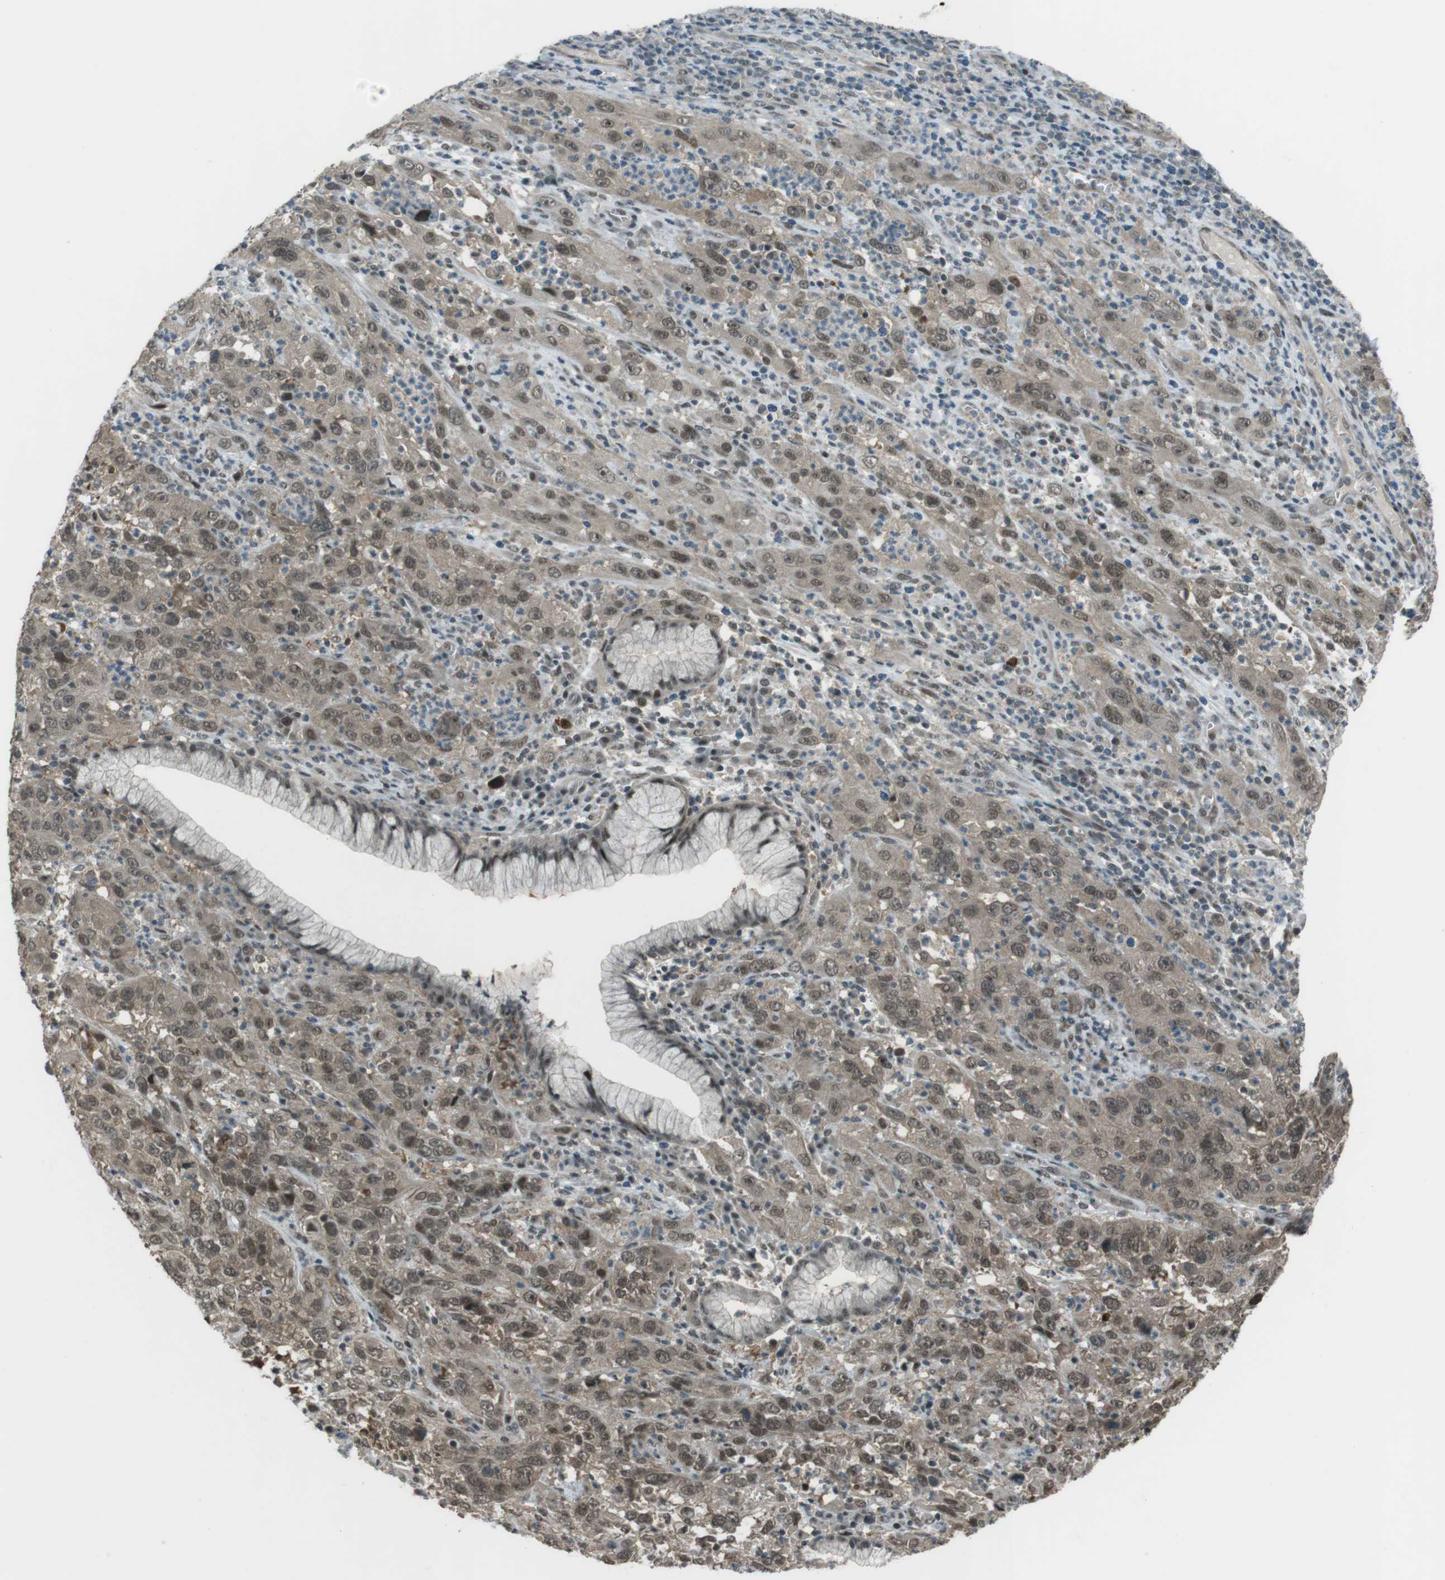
{"staining": {"intensity": "weak", "quantity": ">75%", "location": "cytoplasmic/membranous,nuclear"}, "tissue": "cervical cancer", "cell_type": "Tumor cells", "image_type": "cancer", "snomed": [{"axis": "morphology", "description": "Squamous cell carcinoma, NOS"}, {"axis": "topography", "description": "Cervix"}], "caption": "High-magnification brightfield microscopy of cervical cancer stained with DAB (3,3'-diaminobenzidine) (brown) and counterstained with hematoxylin (blue). tumor cells exhibit weak cytoplasmic/membranous and nuclear positivity is identified in approximately>75% of cells.", "gene": "SLITRK5", "patient": {"sex": "female", "age": 32}}